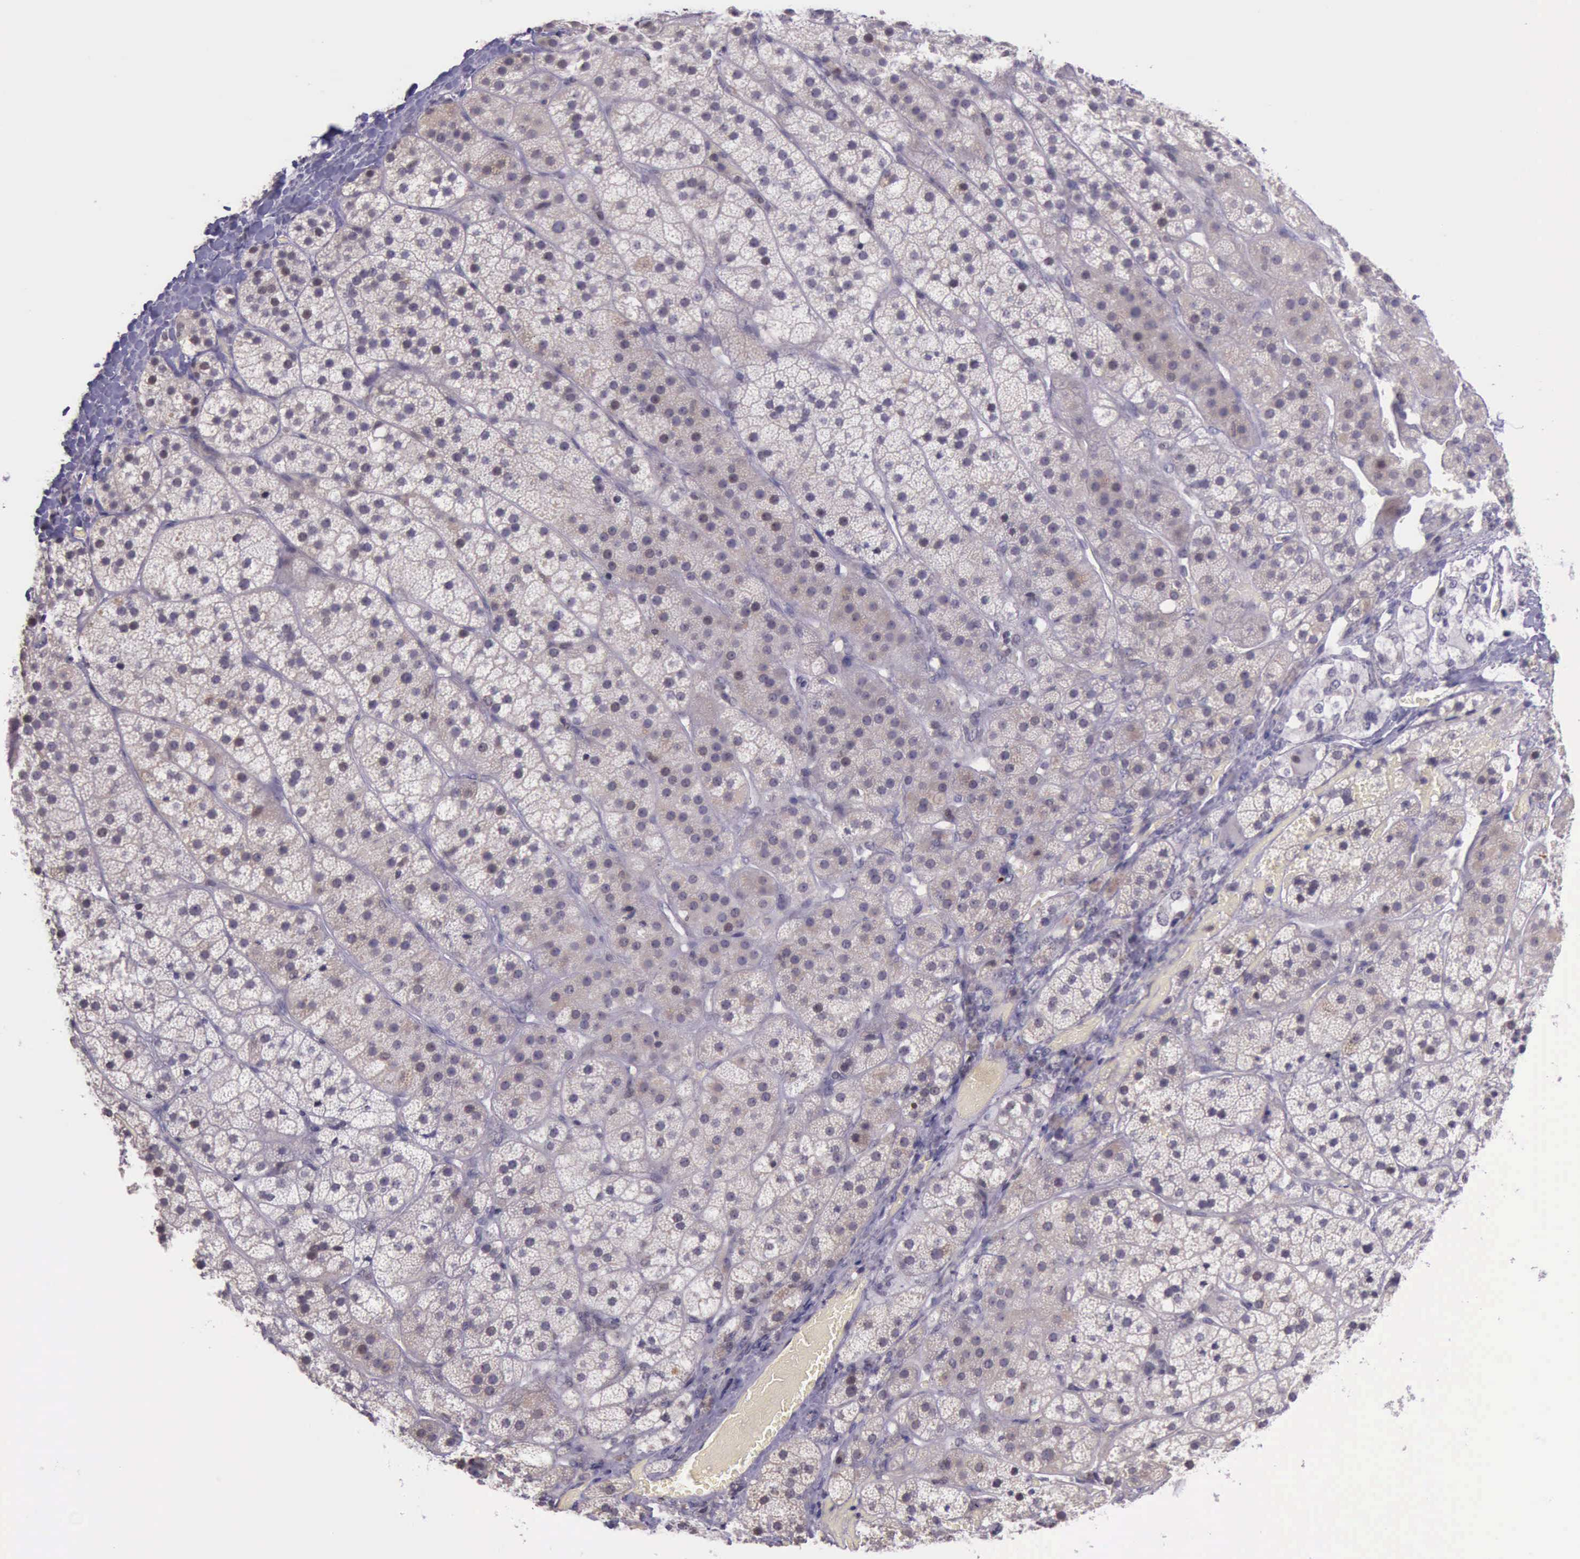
{"staining": {"intensity": "weak", "quantity": "<25%", "location": "cytoplasmic/membranous,nuclear"}, "tissue": "adrenal gland", "cell_type": "Glandular cells", "image_type": "normal", "snomed": [{"axis": "morphology", "description": "Normal tissue, NOS"}, {"axis": "topography", "description": "Adrenal gland"}], "caption": "Histopathology image shows no significant protein positivity in glandular cells of unremarkable adrenal gland. (DAB immunohistochemistry with hematoxylin counter stain).", "gene": "PARP1", "patient": {"sex": "female", "age": 44}}